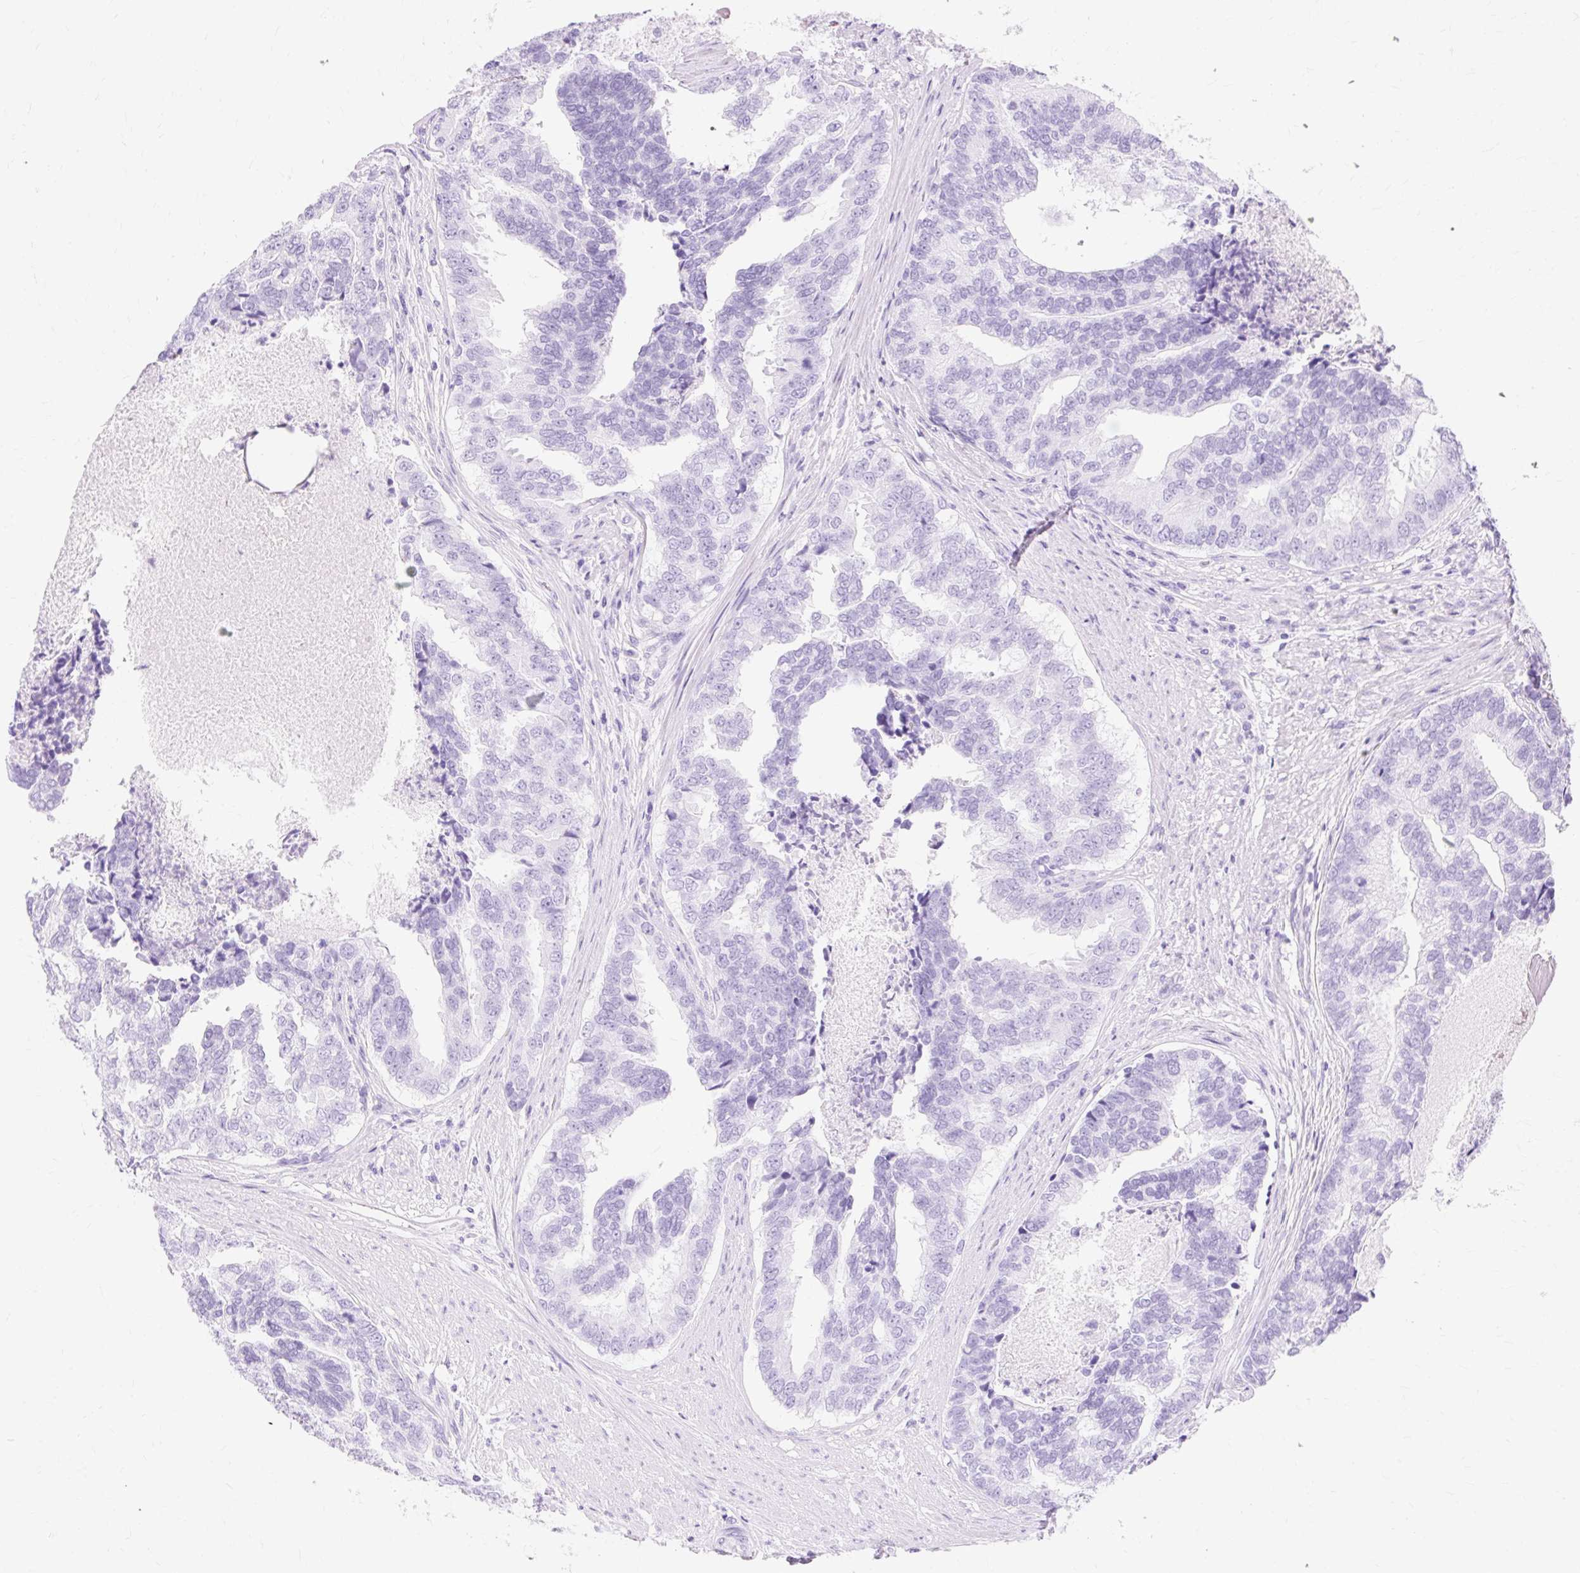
{"staining": {"intensity": "negative", "quantity": "none", "location": "none"}, "tissue": "prostate cancer", "cell_type": "Tumor cells", "image_type": "cancer", "snomed": [{"axis": "morphology", "description": "Adenocarcinoma, High grade"}, {"axis": "topography", "description": "Prostate"}], "caption": "DAB (3,3'-diaminobenzidine) immunohistochemical staining of human prostate cancer (adenocarcinoma (high-grade)) exhibits no significant expression in tumor cells.", "gene": "MBP", "patient": {"sex": "male", "age": 68}}